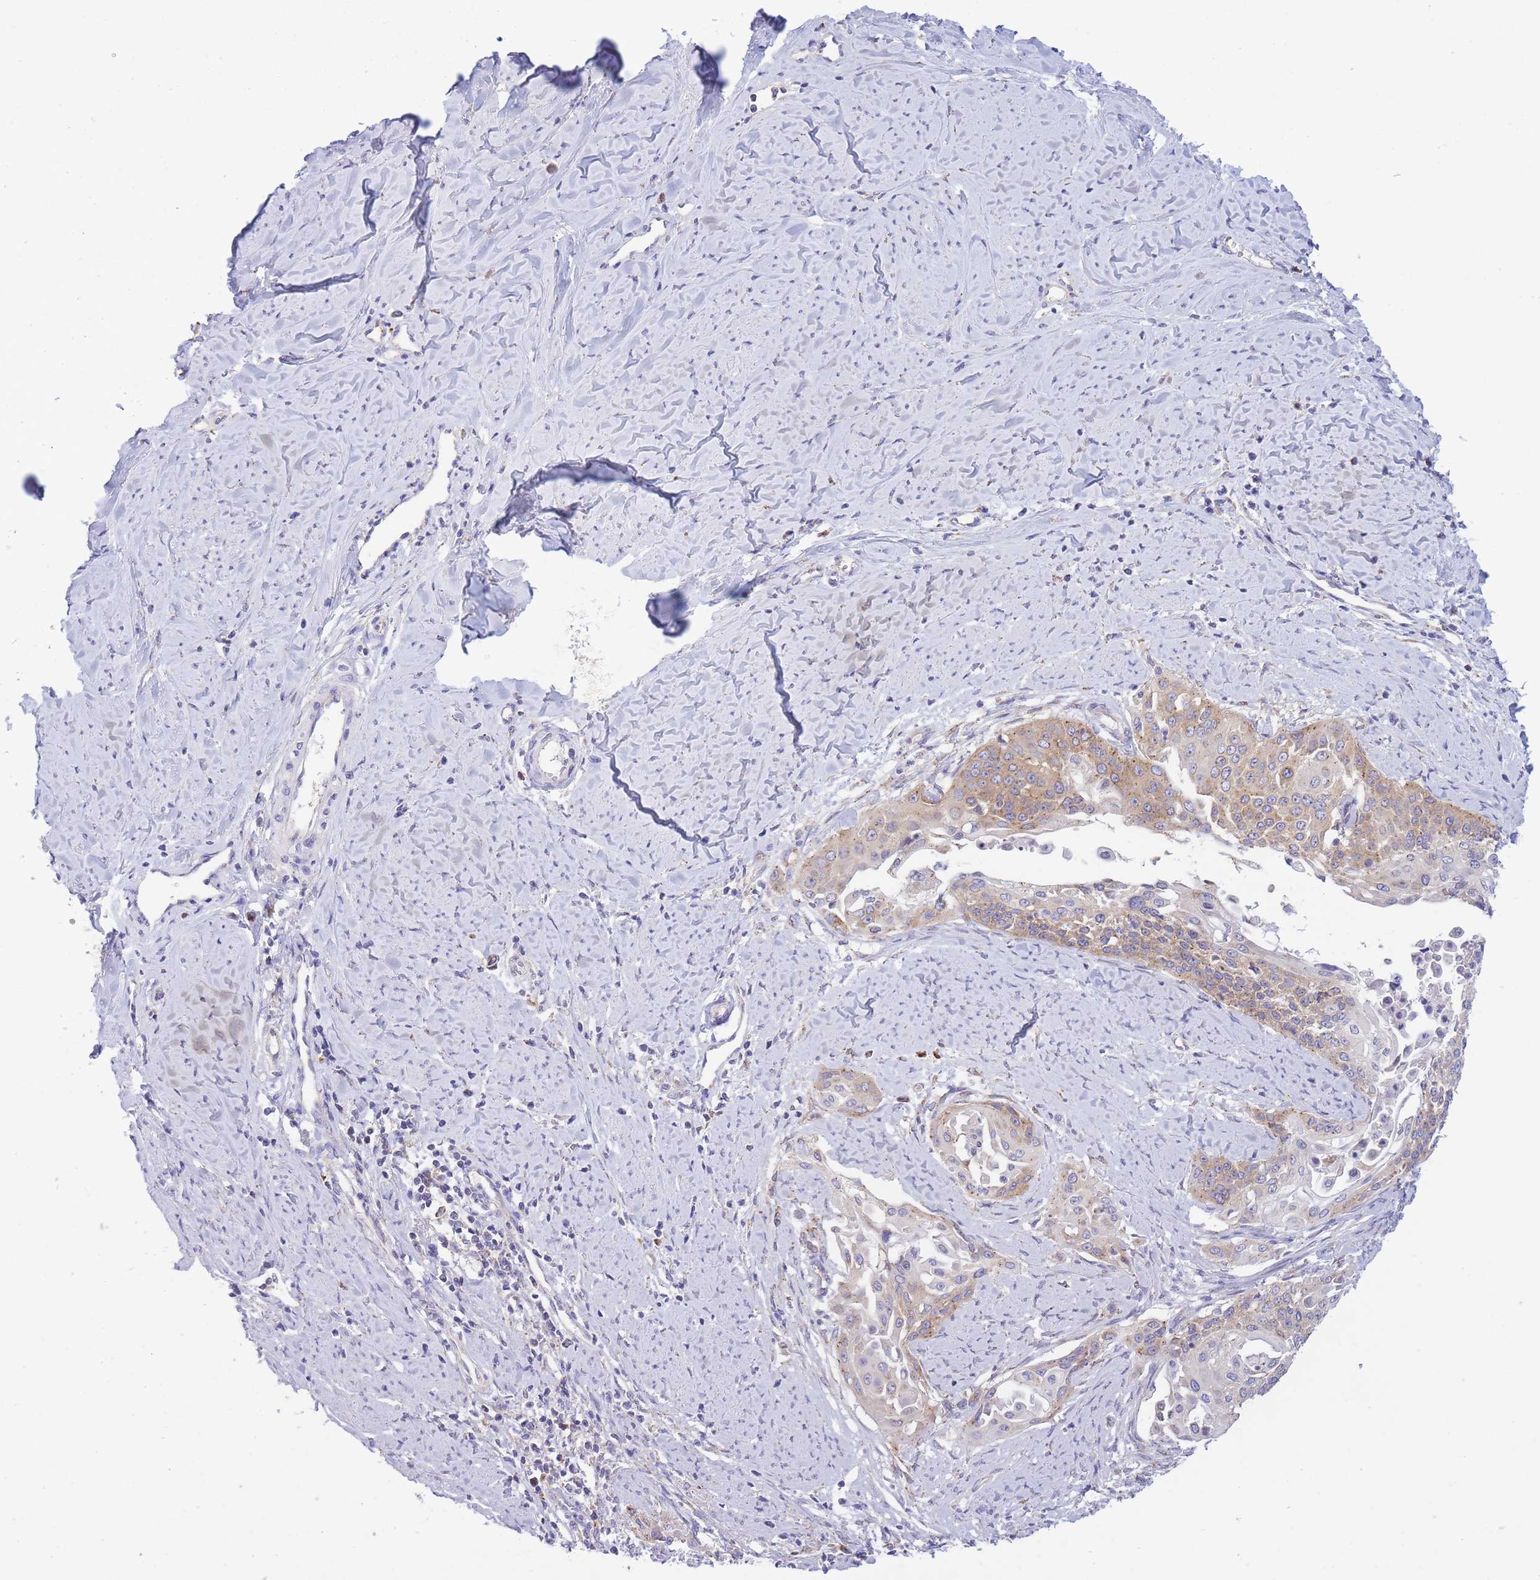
{"staining": {"intensity": "moderate", "quantity": "25%-75%", "location": "cytoplasmic/membranous"}, "tissue": "cervical cancer", "cell_type": "Tumor cells", "image_type": "cancer", "snomed": [{"axis": "morphology", "description": "Squamous cell carcinoma, NOS"}, {"axis": "topography", "description": "Cervix"}], "caption": "Immunohistochemistry (IHC) image of cervical cancer (squamous cell carcinoma) stained for a protein (brown), which shows medium levels of moderate cytoplasmic/membranous staining in approximately 25%-75% of tumor cells.", "gene": "COPG2", "patient": {"sex": "female", "age": 44}}